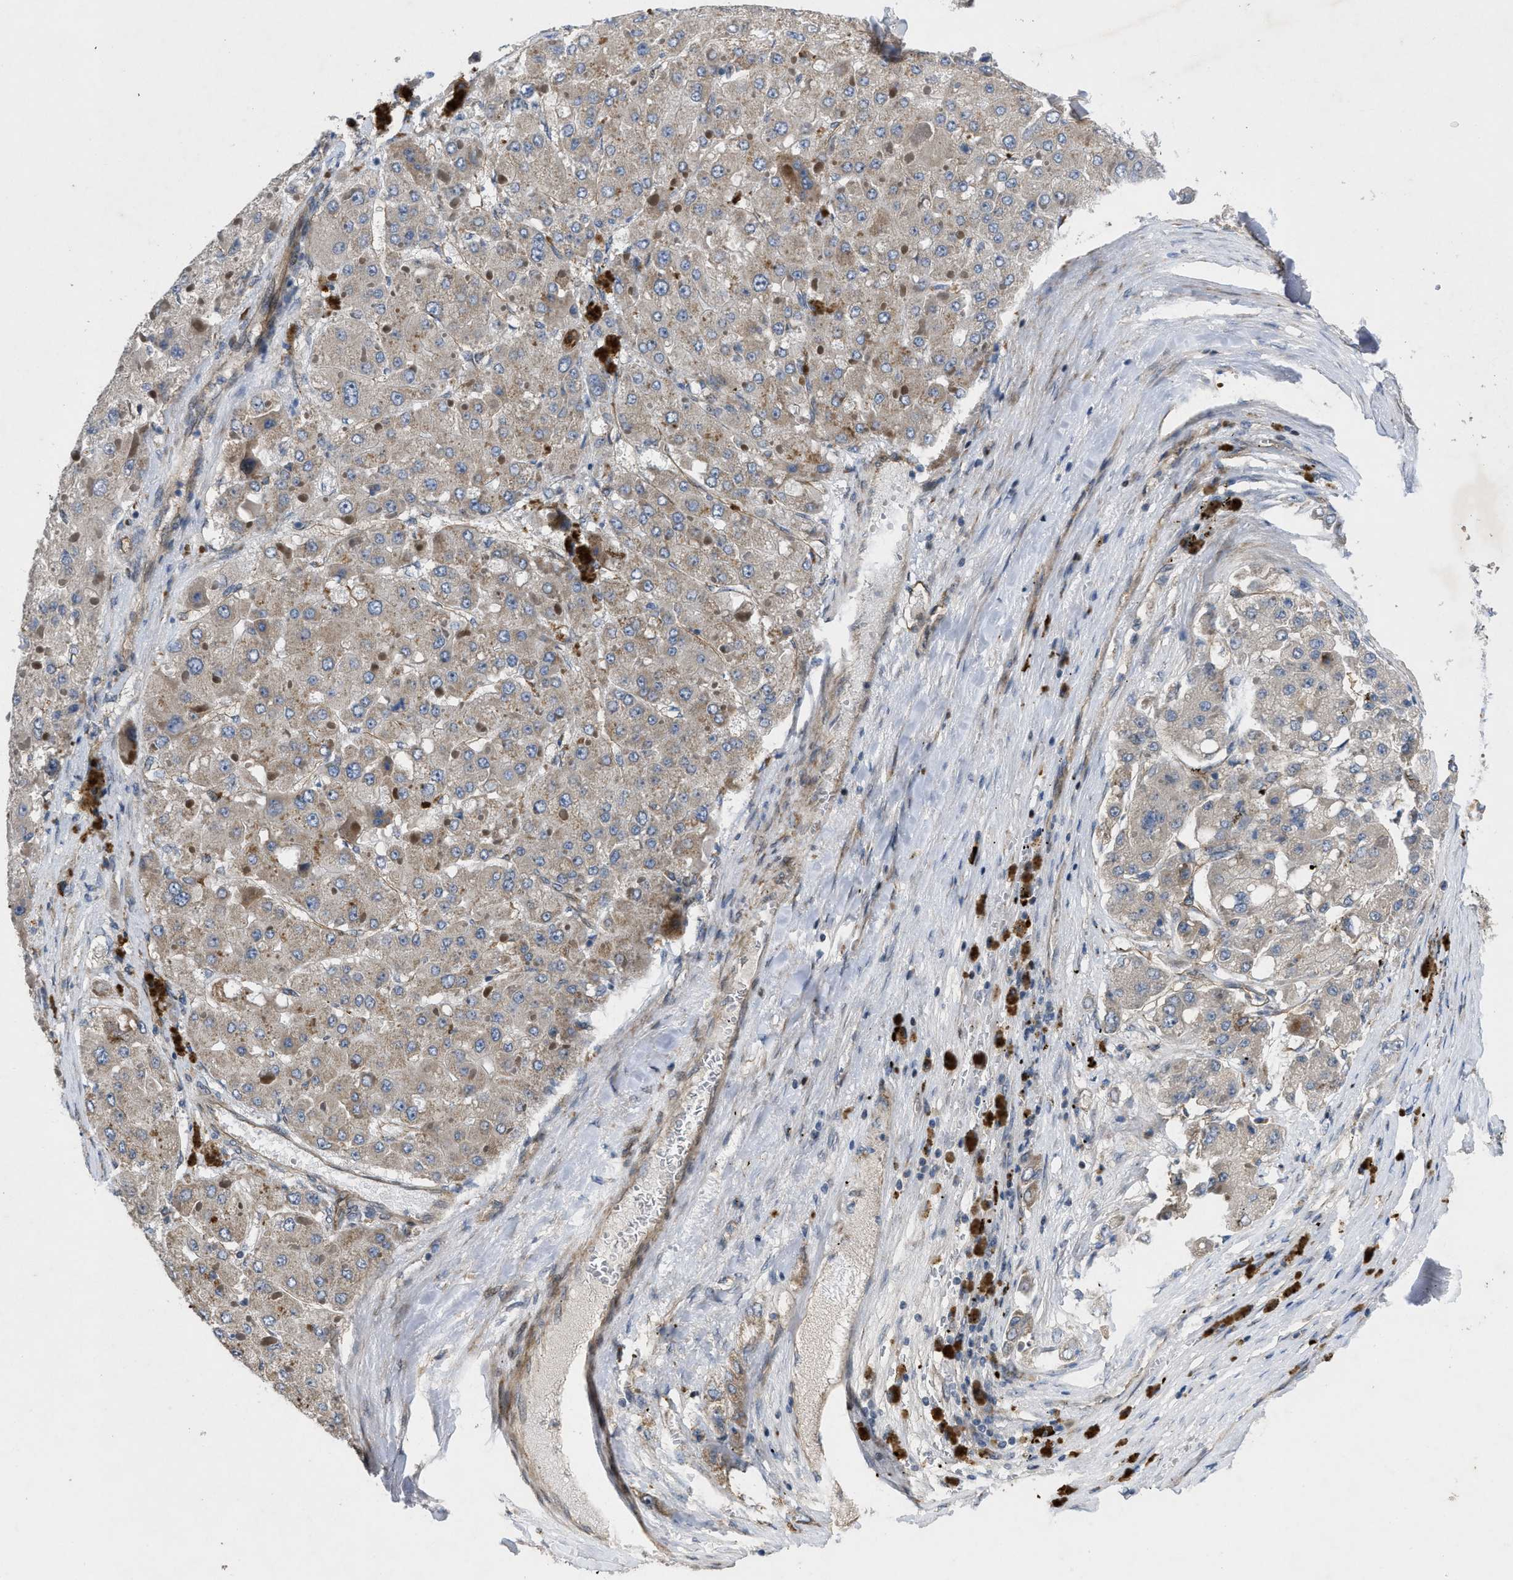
{"staining": {"intensity": "weak", "quantity": "<25%", "location": "cytoplasmic/membranous"}, "tissue": "liver cancer", "cell_type": "Tumor cells", "image_type": "cancer", "snomed": [{"axis": "morphology", "description": "Carcinoma, Hepatocellular, NOS"}, {"axis": "topography", "description": "Liver"}], "caption": "Tumor cells show no significant positivity in hepatocellular carcinoma (liver).", "gene": "HSPA12B", "patient": {"sex": "female", "age": 73}}